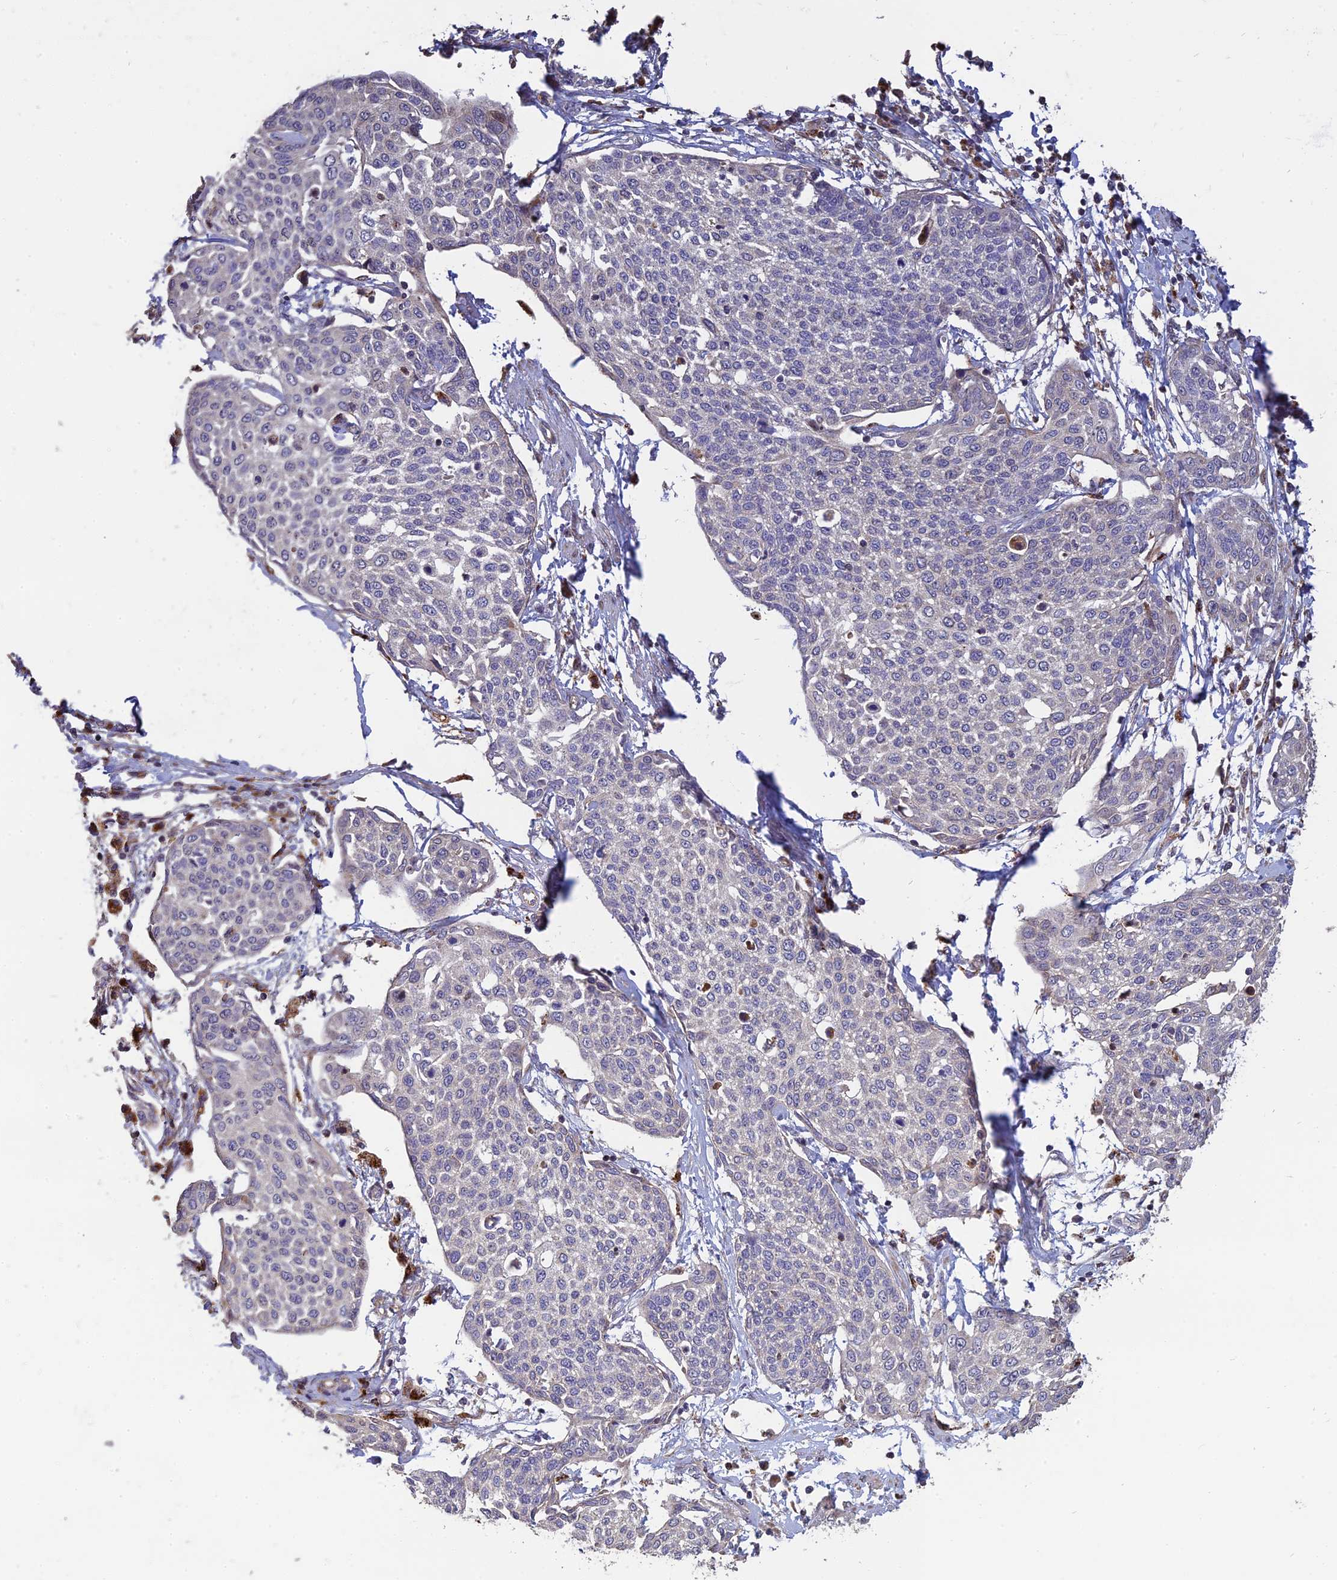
{"staining": {"intensity": "negative", "quantity": "none", "location": "none"}, "tissue": "cervical cancer", "cell_type": "Tumor cells", "image_type": "cancer", "snomed": [{"axis": "morphology", "description": "Squamous cell carcinoma, NOS"}, {"axis": "topography", "description": "Cervix"}], "caption": "Tumor cells show no significant positivity in cervical squamous cell carcinoma.", "gene": "ST3GAL6", "patient": {"sex": "female", "age": 34}}